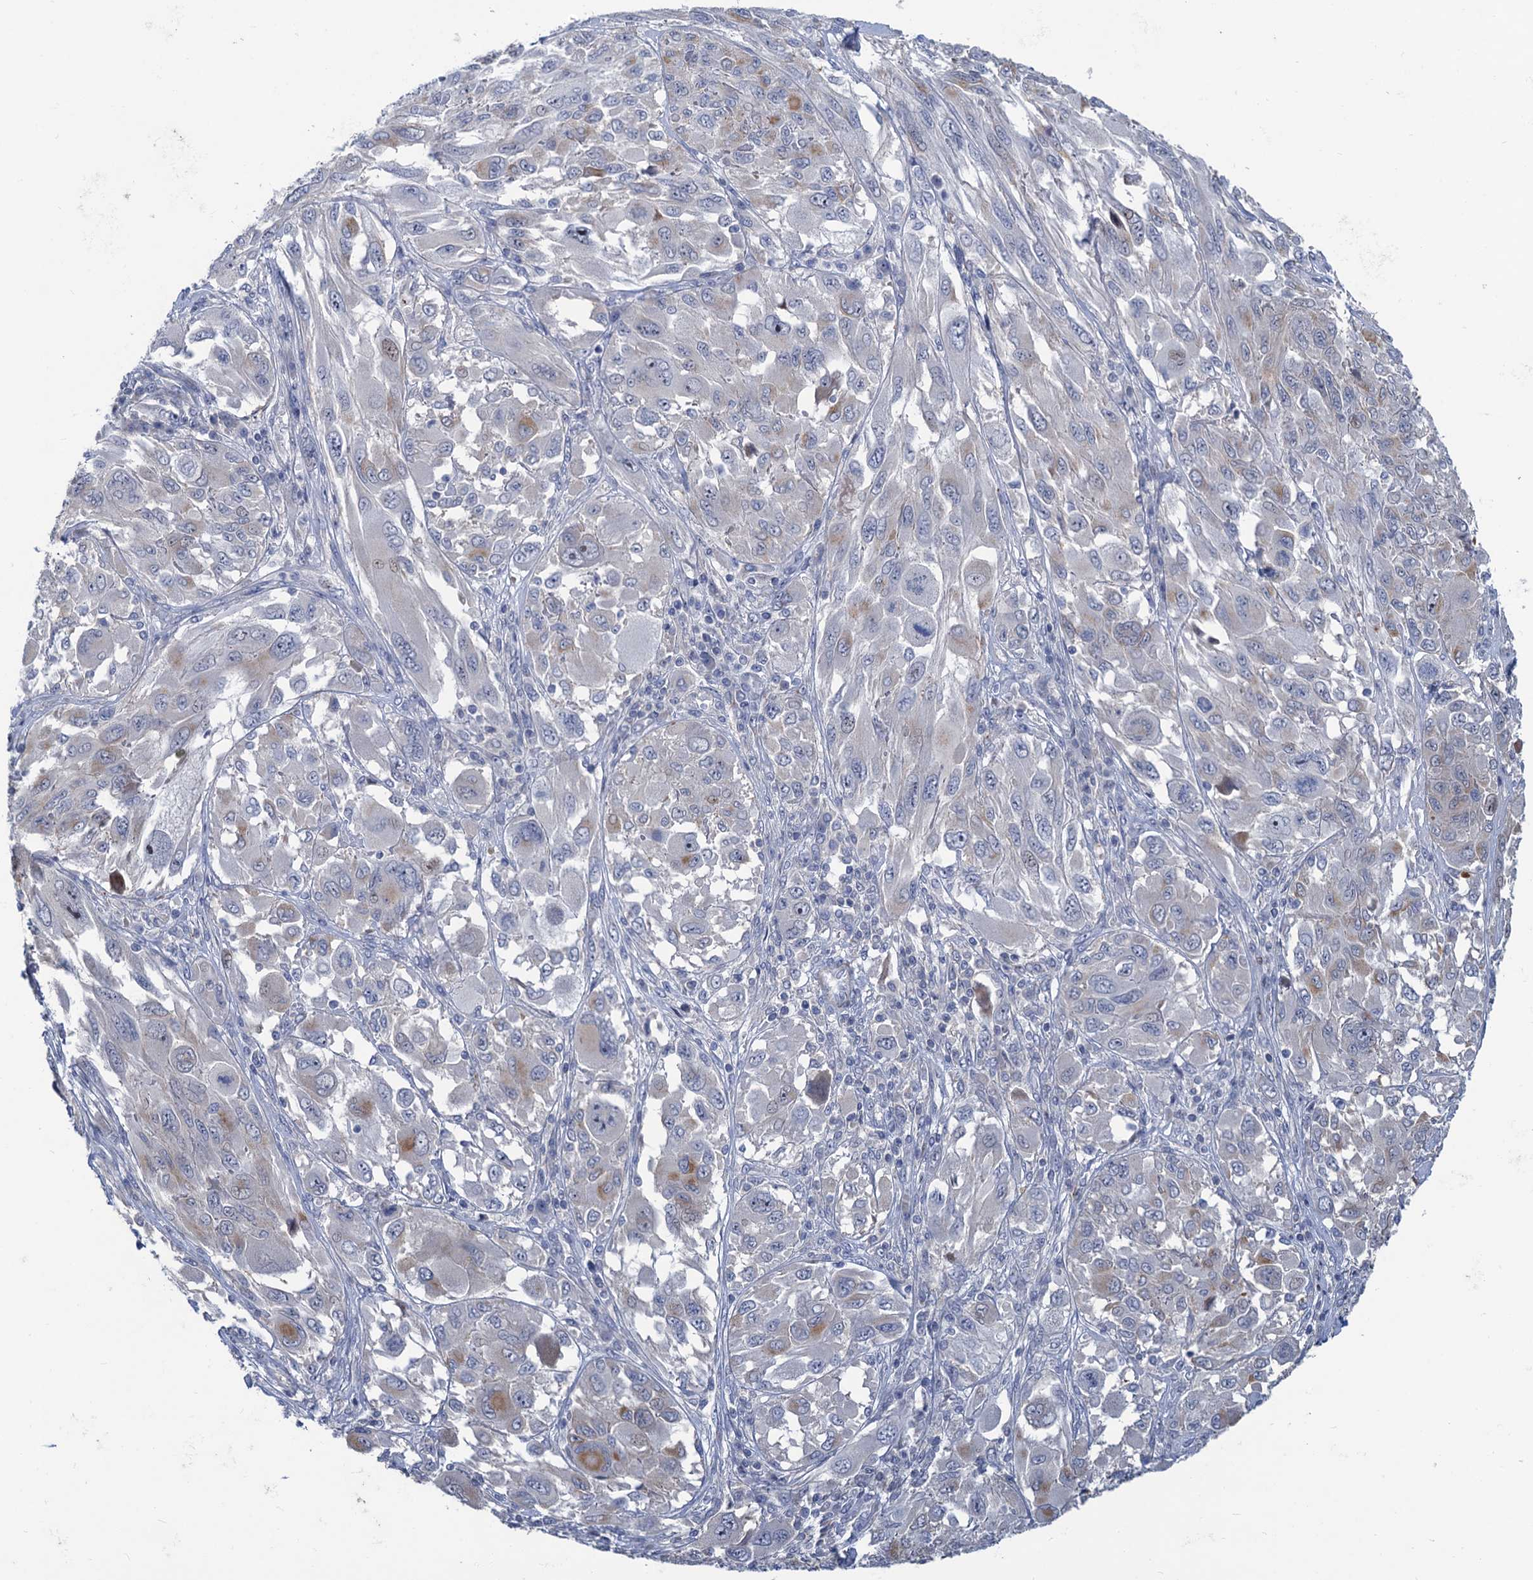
{"staining": {"intensity": "moderate", "quantity": "<25%", "location": "cytoplasmic/membranous"}, "tissue": "melanoma", "cell_type": "Tumor cells", "image_type": "cancer", "snomed": [{"axis": "morphology", "description": "Malignant melanoma, NOS"}, {"axis": "topography", "description": "Skin"}], "caption": "Melanoma stained for a protein (brown) shows moderate cytoplasmic/membranous positive expression in about <25% of tumor cells.", "gene": "ESYT3", "patient": {"sex": "female", "age": 91}}